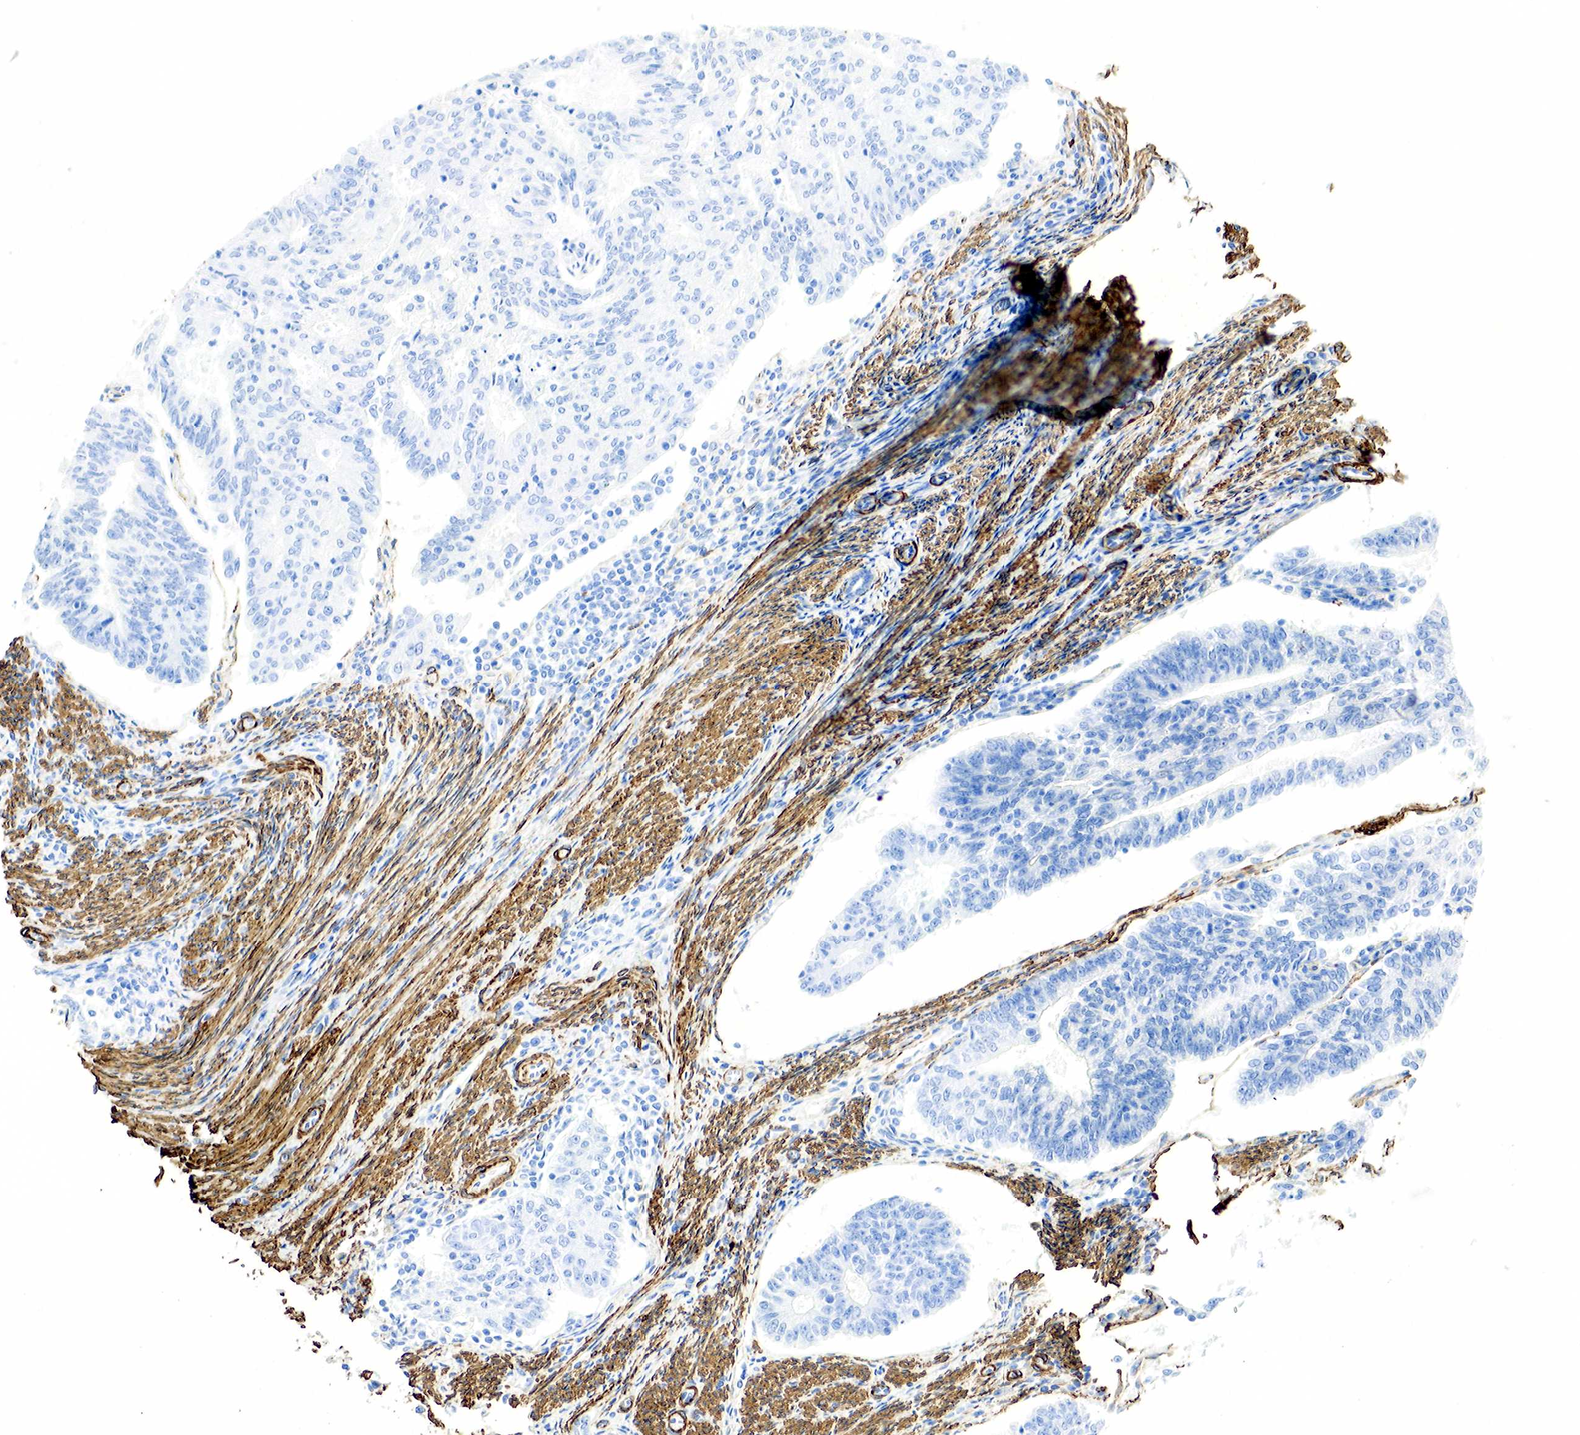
{"staining": {"intensity": "negative", "quantity": "none", "location": "none"}, "tissue": "endometrial cancer", "cell_type": "Tumor cells", "image_type": "cancer", "snomed": [{"axis": "morphology", "description": "Adenocarcinoma, NOS"}, {"axis": "topography", "description": "Endometrium"}], "caption": "This is an immunohistochemistry photomicrograph of adenocarcinoma (endometrial). There is no positivity in tumor cells.", "gene": "ACTA1", "patient": {"sex": "female", "age": 56}}